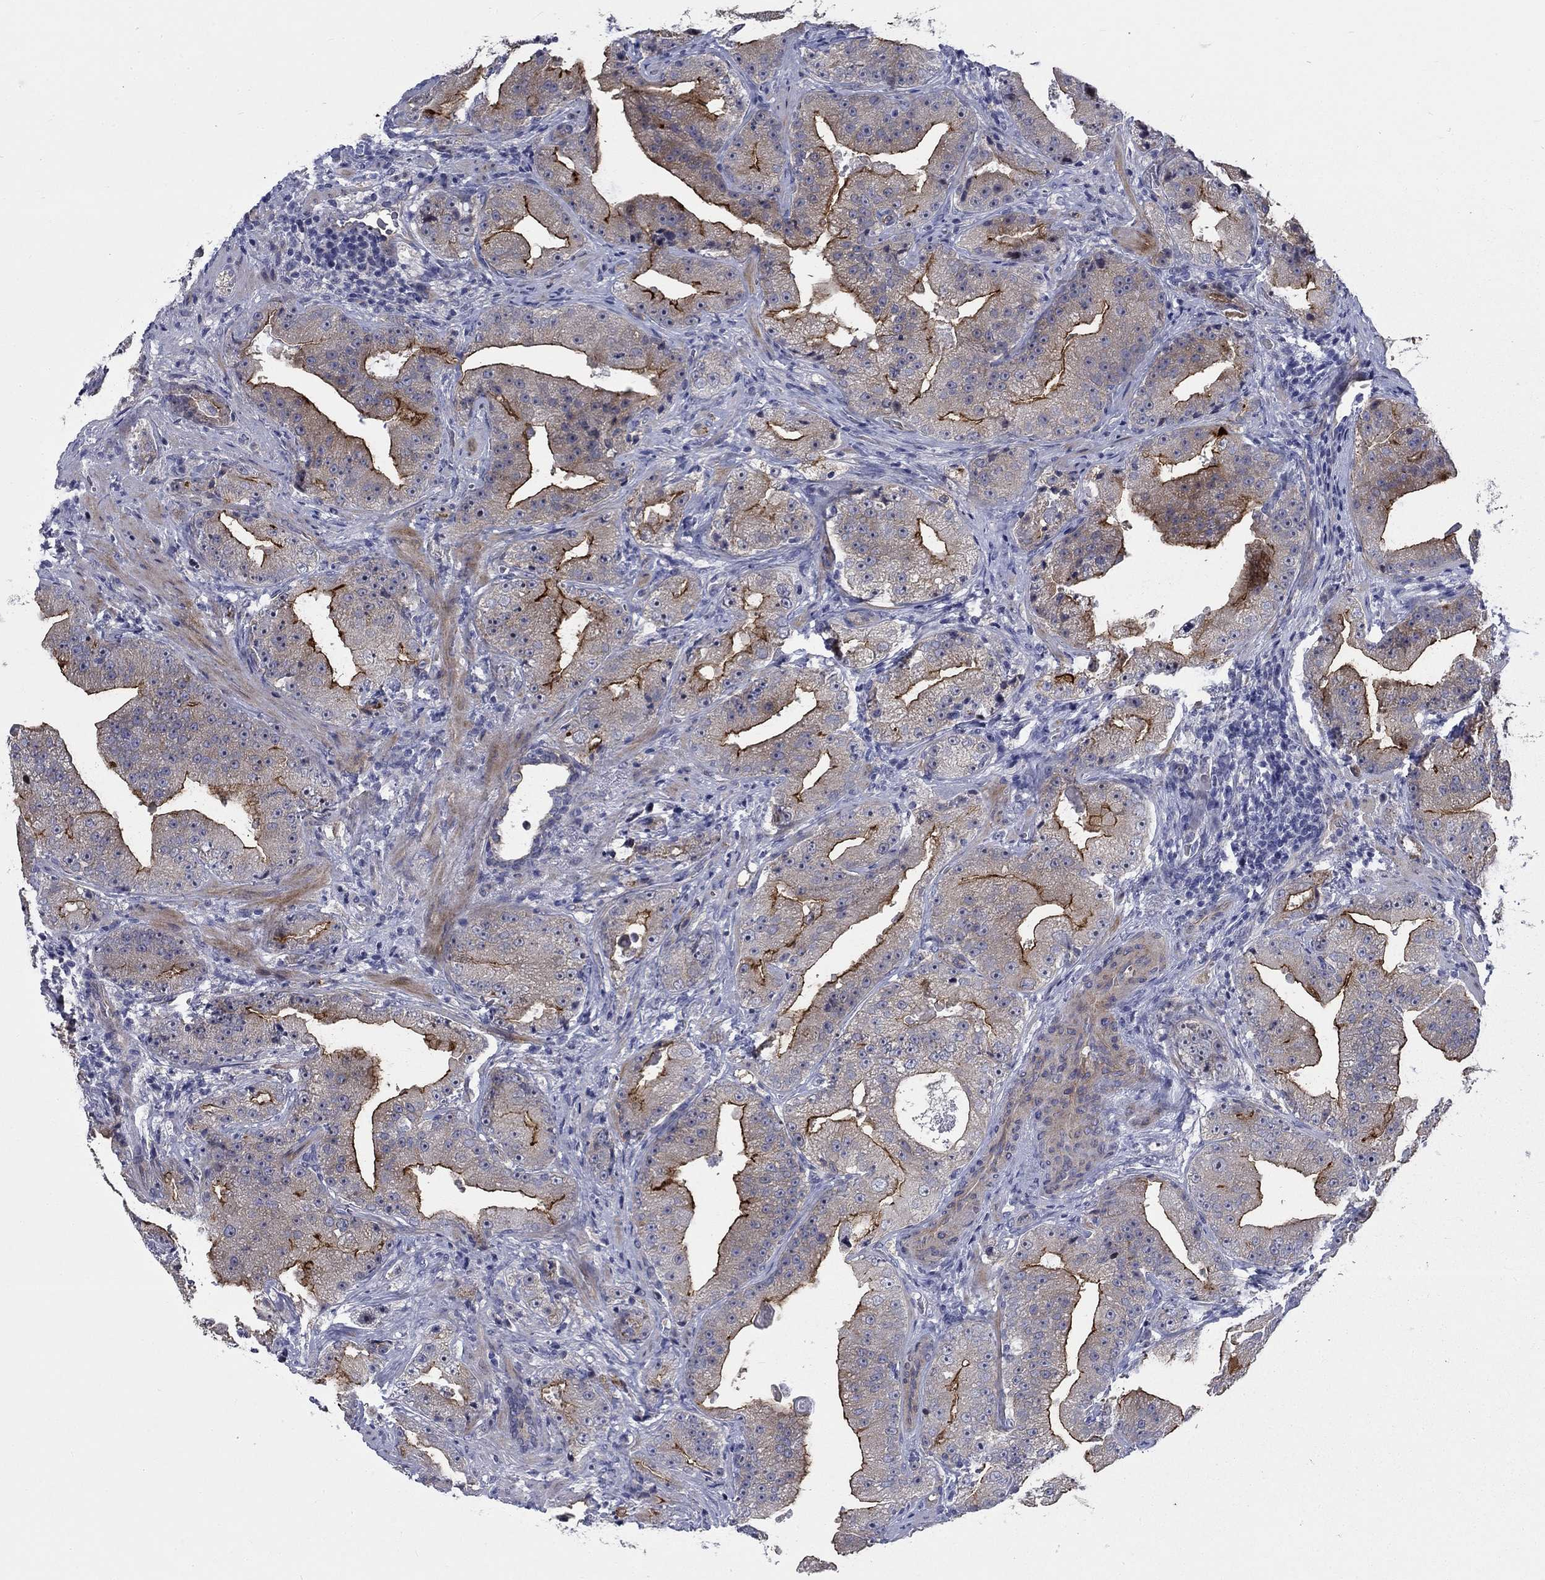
{"staining": {"intensity": "strong", "quantity": "<25%", "location": "cytoplasmic/membranous"}, "tissue": "prostate cancer", "cell_type": "Tumor cells", "image_type": "cancer", "snomed": [{"axis": "morphology", "description": "Adenocarcinoma, Low grade"}, {"axis": "topography", "description": "Prostate"}], "caption": "Prostate low-grade adenocarcinoma stained with a protein marker exhibits strong staining in tumor cells.", "gene": "SLC1A1", "patient": {"sex": "male", "age": 62}}